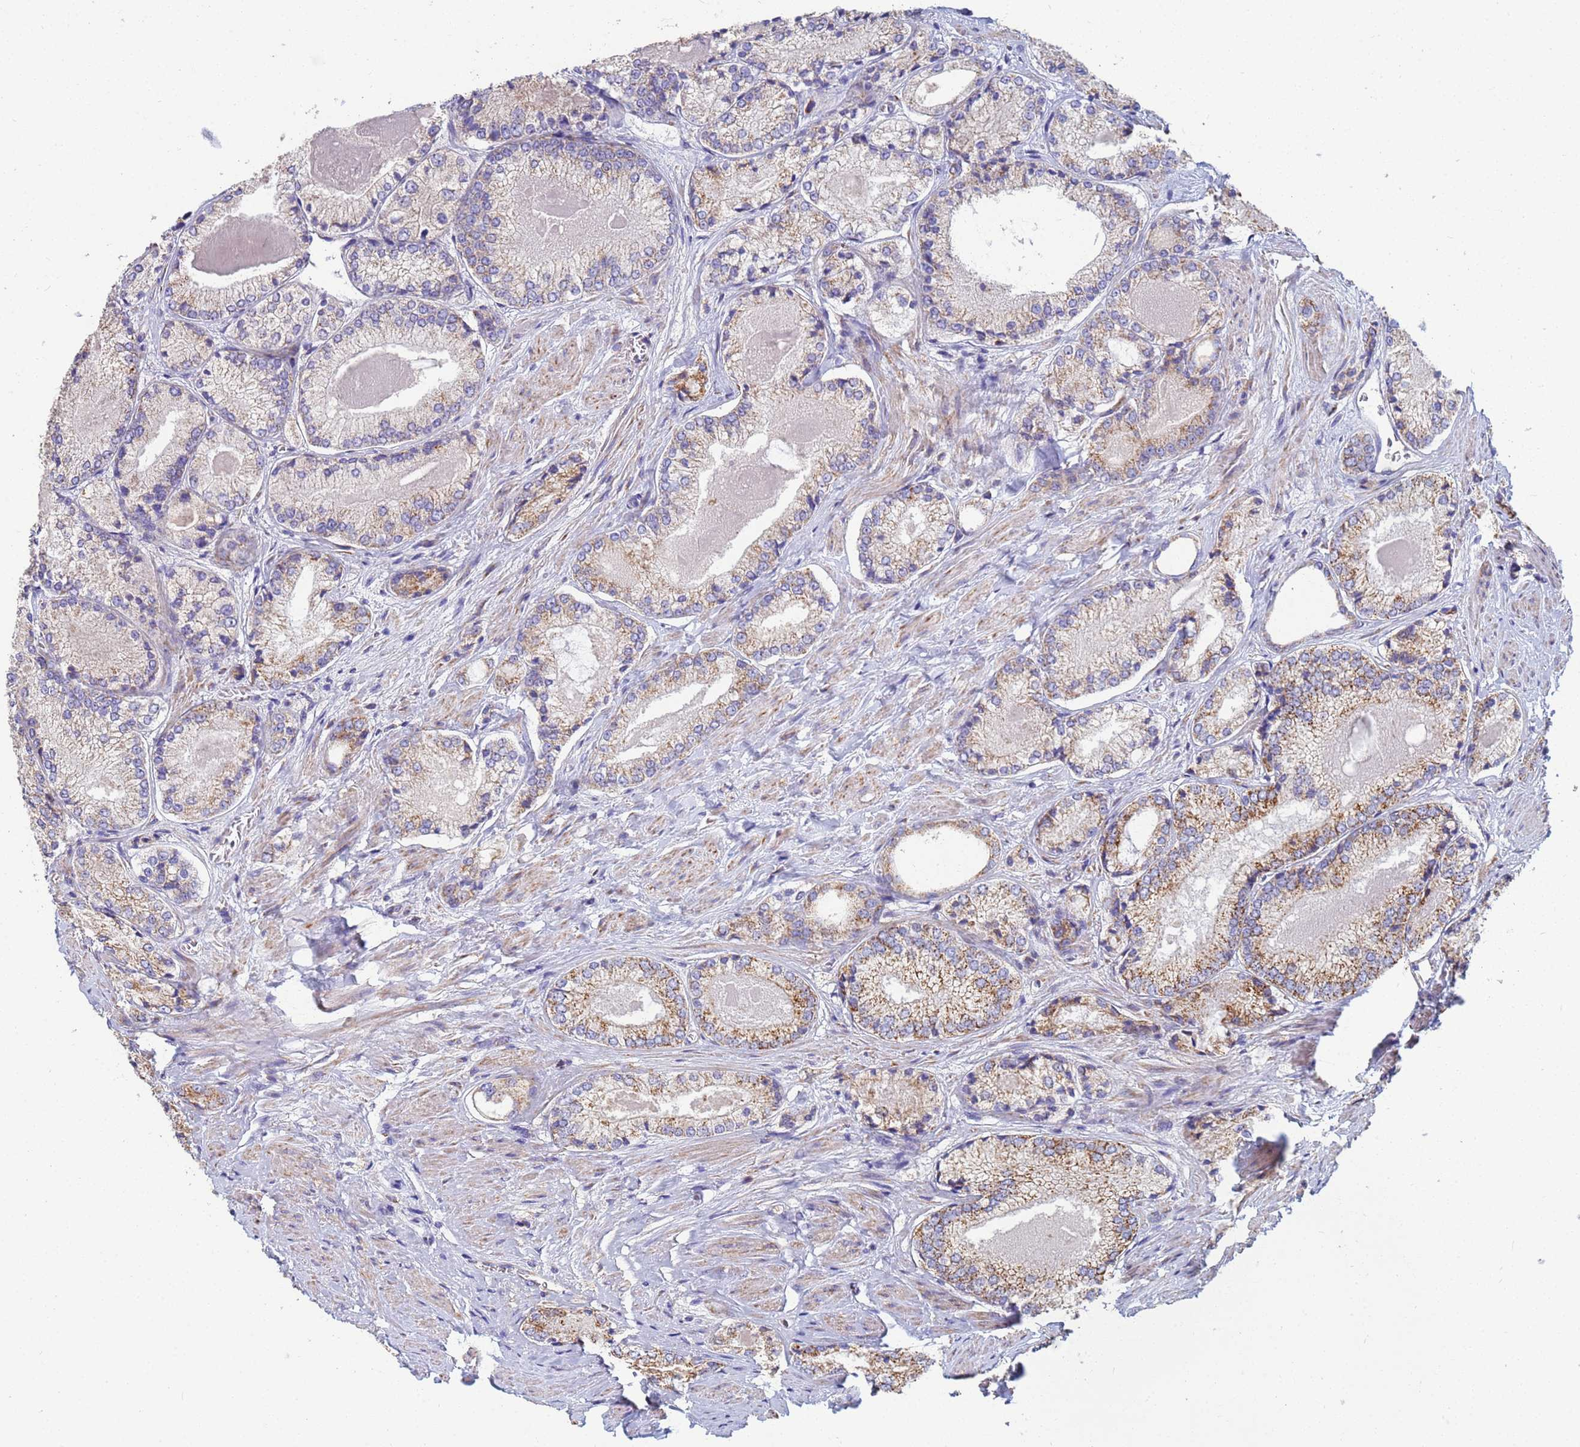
{"staining": {"intensity": "moderate", "quantity": "25%-75%", "location": "cytoplasmic/membranous"}, "tissue": "prostate cancer", "cell_type": "Tumor cells", "image_type": "cancer", "snomed": [{"axis": "morphology", "description": "Adenocarcinoma, Low grade"}, {"axis": "topography", "description": "Prostate"}], "caption": "IHC of human prostate cancer (adenocarcinoma (low-grade)) shows medium levels of moderate cytoplasmic/membranous positivity in about 25%-75% of tumor cells. Immunohistochemistry (ihc) stains the protein in brown and the nuclei are stained blue.", "gene": "UQCRH", "patient": {"sex": "male", "age": 68}}